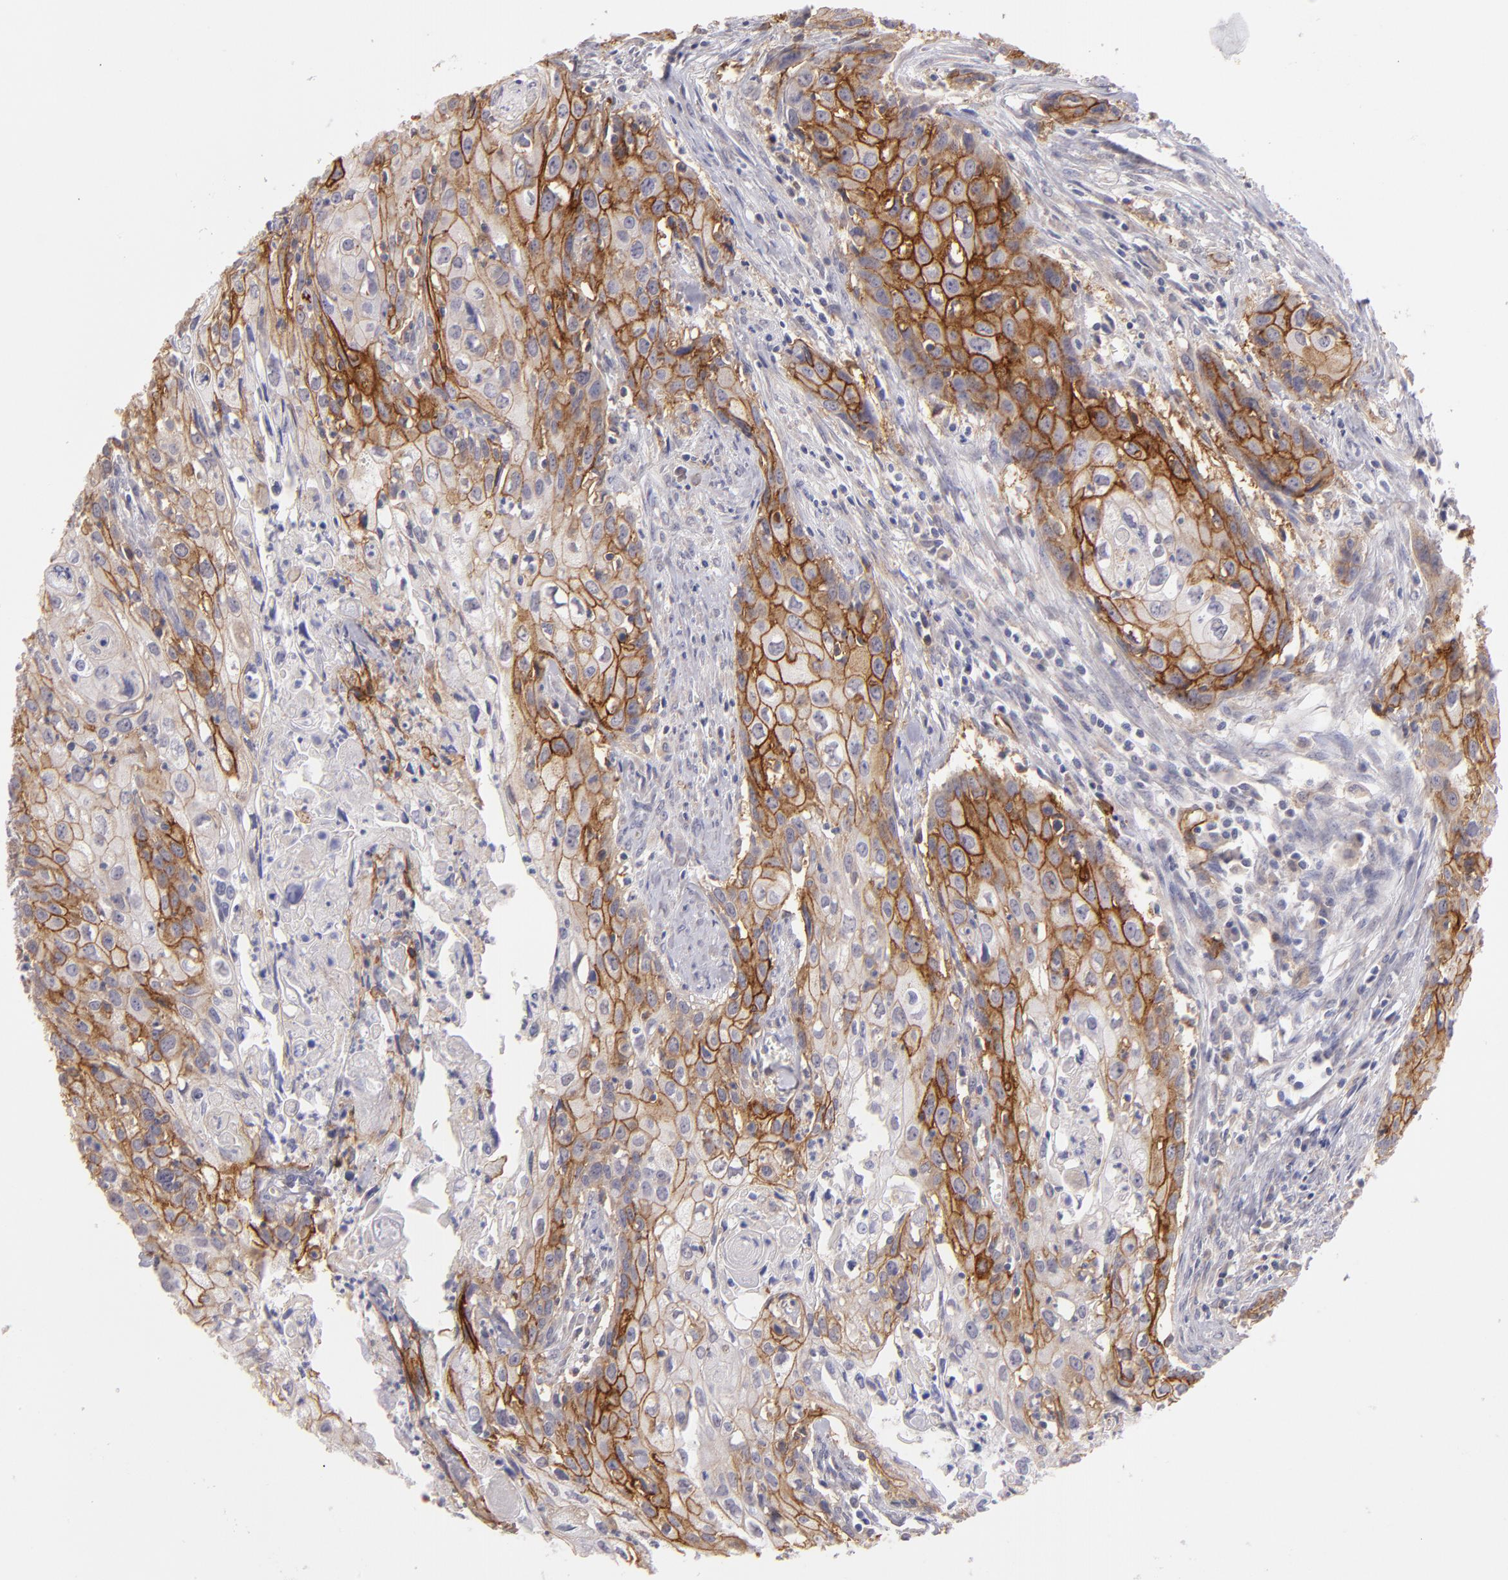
{"staining": {"intensity": "strong", "quantity": ">75%", "location": "cytoplasmic/membranous"}, "tissue": "urothelial cancer", "cell_type": "Tumor cells", "image_type": "cancer", "snomed": [{"axis": "morphology", "description": "Urothelial carcinoma, High grade"}, {"axis": "topography", "description": "Urinary bladder"}], "caption": "The immunohistochemical stain shows strong cytoplasmic/membranous expression in tumor cells of urothelial carcinoma (high-grade) tissue. (DAB IHC, brown staining for protein, blue staining for nuclei).", "gene": "THBD", "patient": {"sex": "male", "age": 54}}